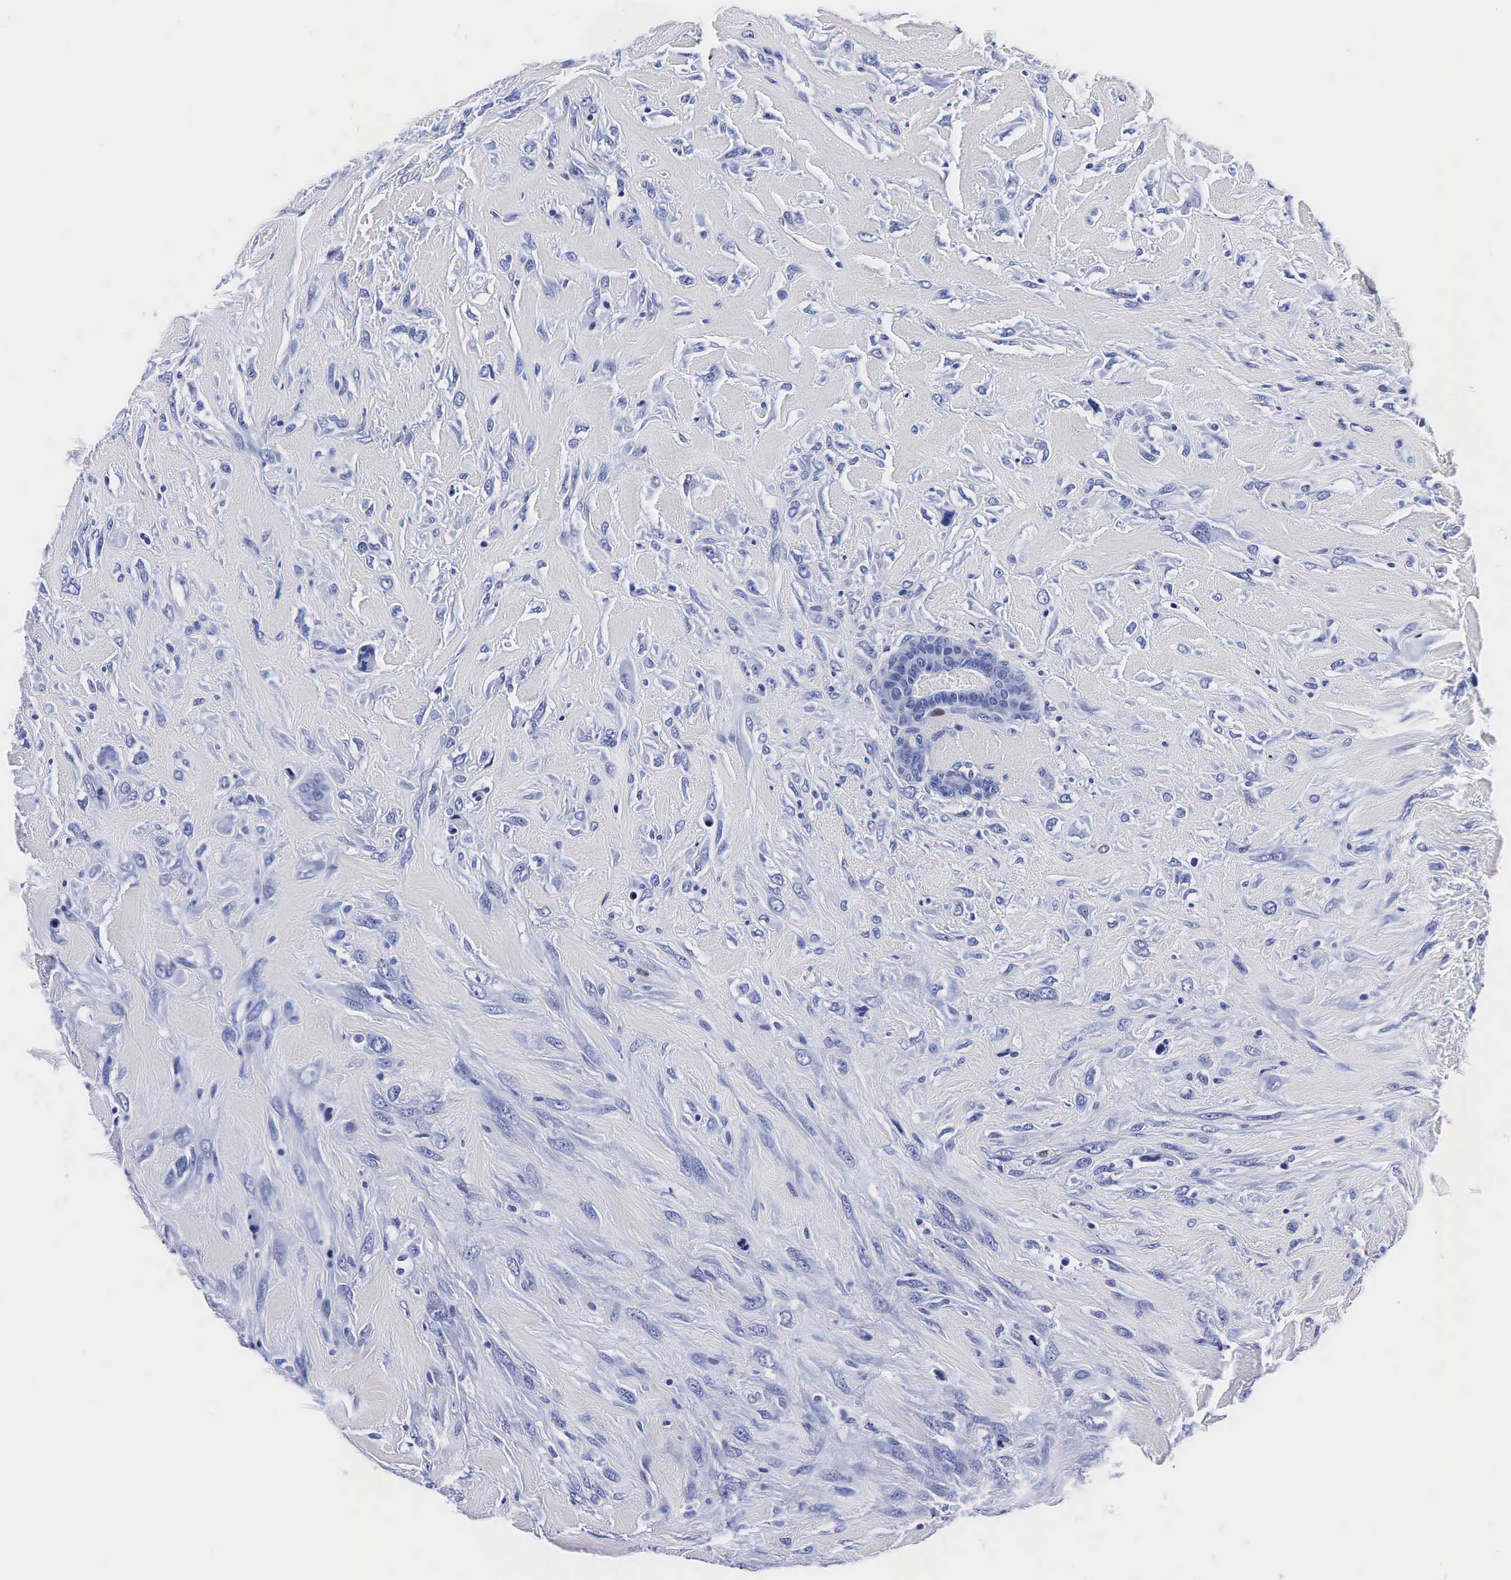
{"staining": {"intensity": "negative", "quantity": "none", "location": "none"}, "tissue": "breast cancer", "cell_type": "Tumor cells", "image_type": "cancer", "snomed": [{"axis": "morphology", "description": "Neoplasm, malignant, NOS"}, {"axis": "topography", "description": "Breast"}], "caption": "An IHC micrograph of malignant neoplasm (breast) is shown. There is no staining in tumor cells of malignant neoplasm (breast).", "gene": "TG", "patient": {"sex": "female", "age": 50}}